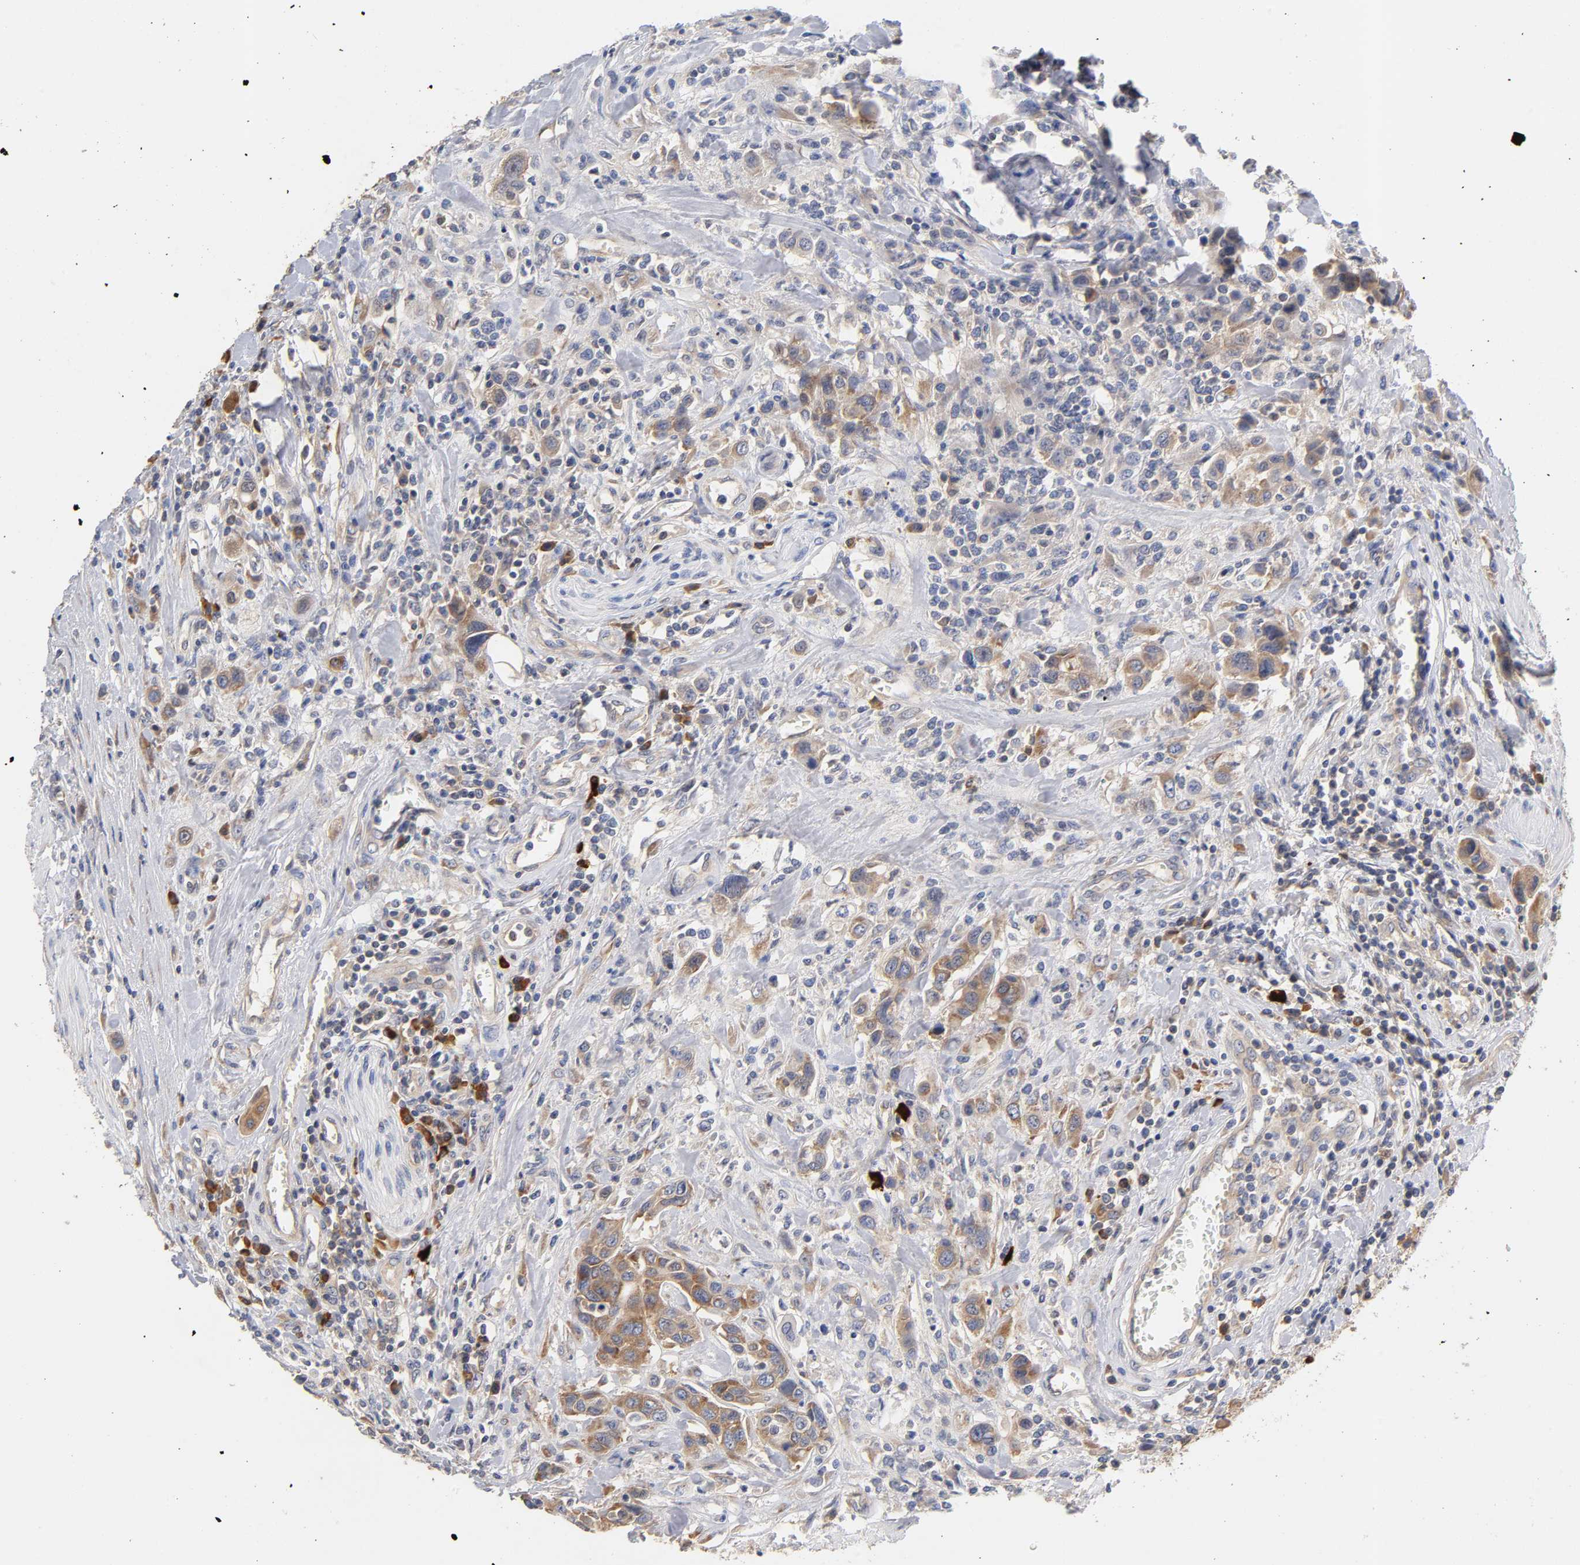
{"staining": {"intensity": "moderate", "quantity": ">75%", "location": "cytoplasmic/membranous"}, "tissue": "urothelial cancer", "cell_type": "Tumor cells", "image_type": "cancer", "snomed": [{"axis": "morphology", "description": "Urothelial carcinoma, High grade"}, {"axis": "topography", "description": "Urinary bladder"}], "caption": "Human urothelial carcinoma (high-grade) stained with a protein marker exhibits moderate staining in tumor cells.", "gene": "RPS29", "patient": {"sex": "male", "age": 50}}